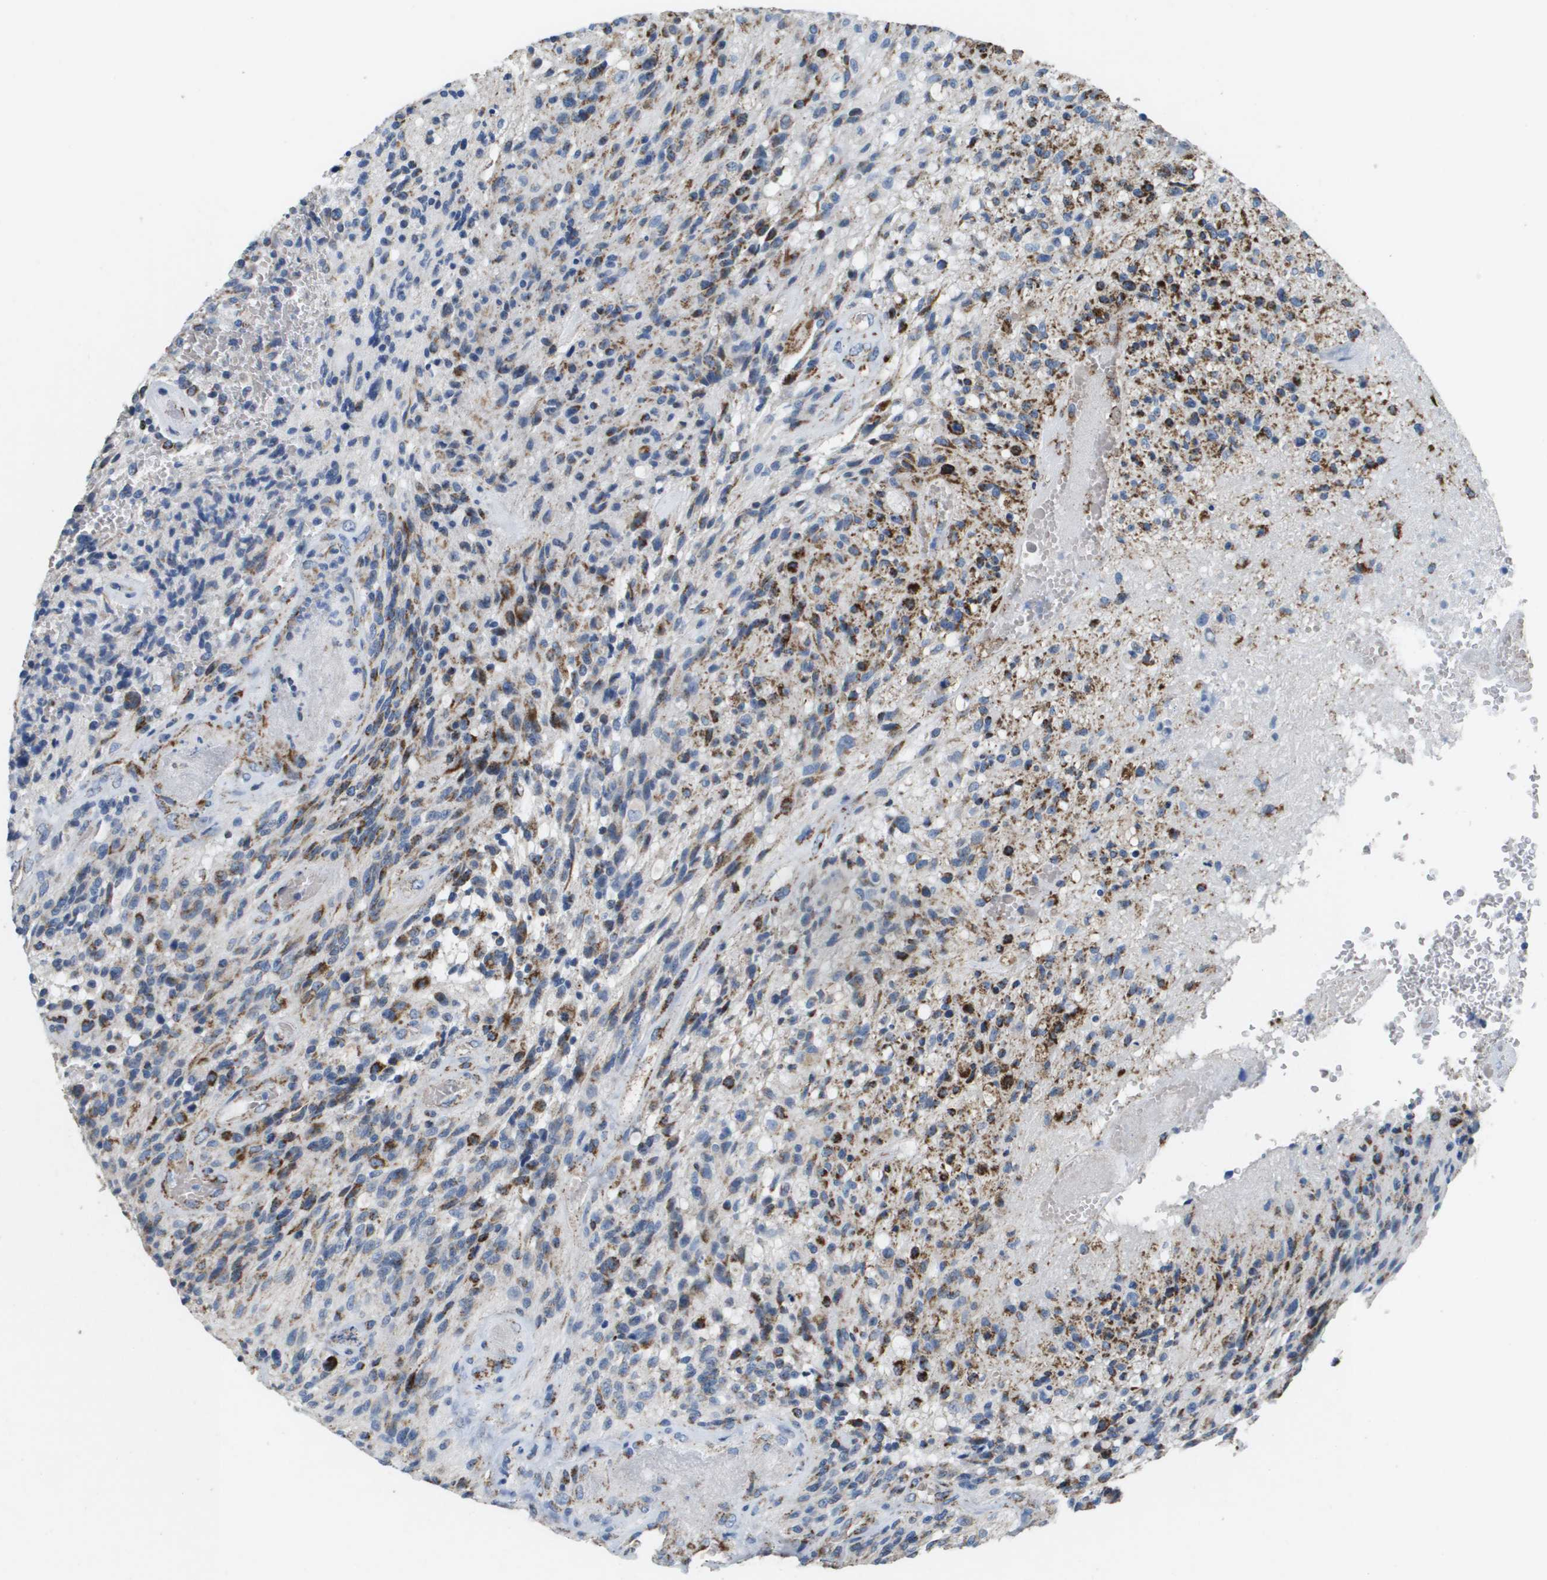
{"staining": {"intensity": "moderate", "quantity": "25%-75%", "location": "cytoplasmic/membranous"}, "tissue": "glioma", "cell_type": "Tumor cells", "image_type": "cancer", "snomed": [{"axis": "morphology", "description": "Normal tissue, NOS"}, {"axis": "morphology", "description": "Glioma, malignant, High grade"}, {"axis": "topography", "description": "Cerebral cortex"}], "caption": "Moderate cytoplasmic/membranous protein expression is appreciated in approximately 25%-75% of tumor cells in high-grade glioma (malignant). The protein is stained brown, and the nuclei are stained in blue (DAB (3,3'-diaminobenzidine) IHC with brightfield microscopy, high magnification).", "gene": "ATP5F1B", "patient": {"sex": "male", "age": 56}}